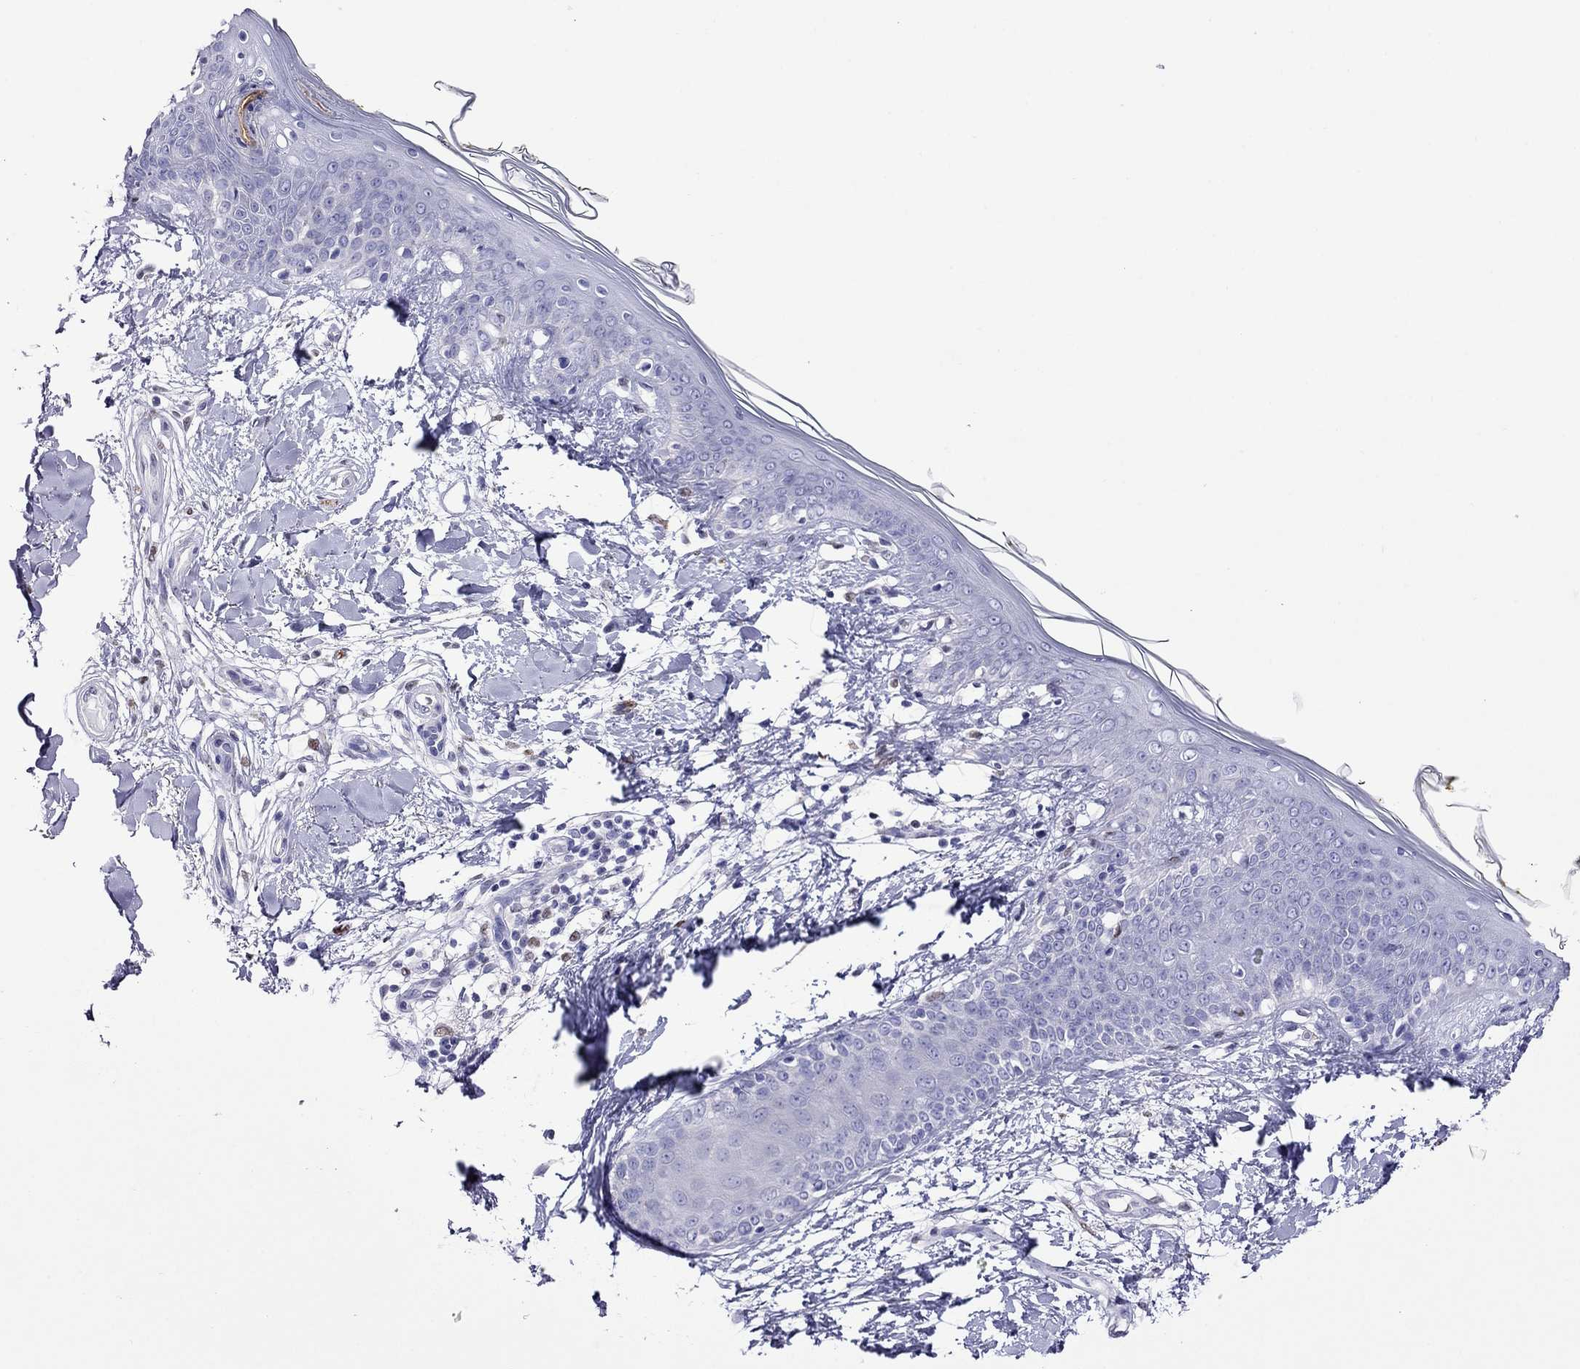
{"staining": {"intensity": "negative", "quantity": "none", "location": "none"}, "tissue": "skin", "cell_type": "Fibroblasts", "image_type": "normal", "snomed": [{"axis": "morphology", "description": "Normal tissue, NOS"}, {"axis": "topography", "description": "Skin"}], "caption": "Immunohistochemistry histopathology image of unremarkable skin stained for a protein (brown), which demonstrates no staining in fibroblasts. (Stains: DAB immunohistochemistry with hematoxylin counter stain, Microscopy: brightfield microscopy at high magnification).", "gene": "MPZ", "patient": {"sex": "female", "age": 34}}